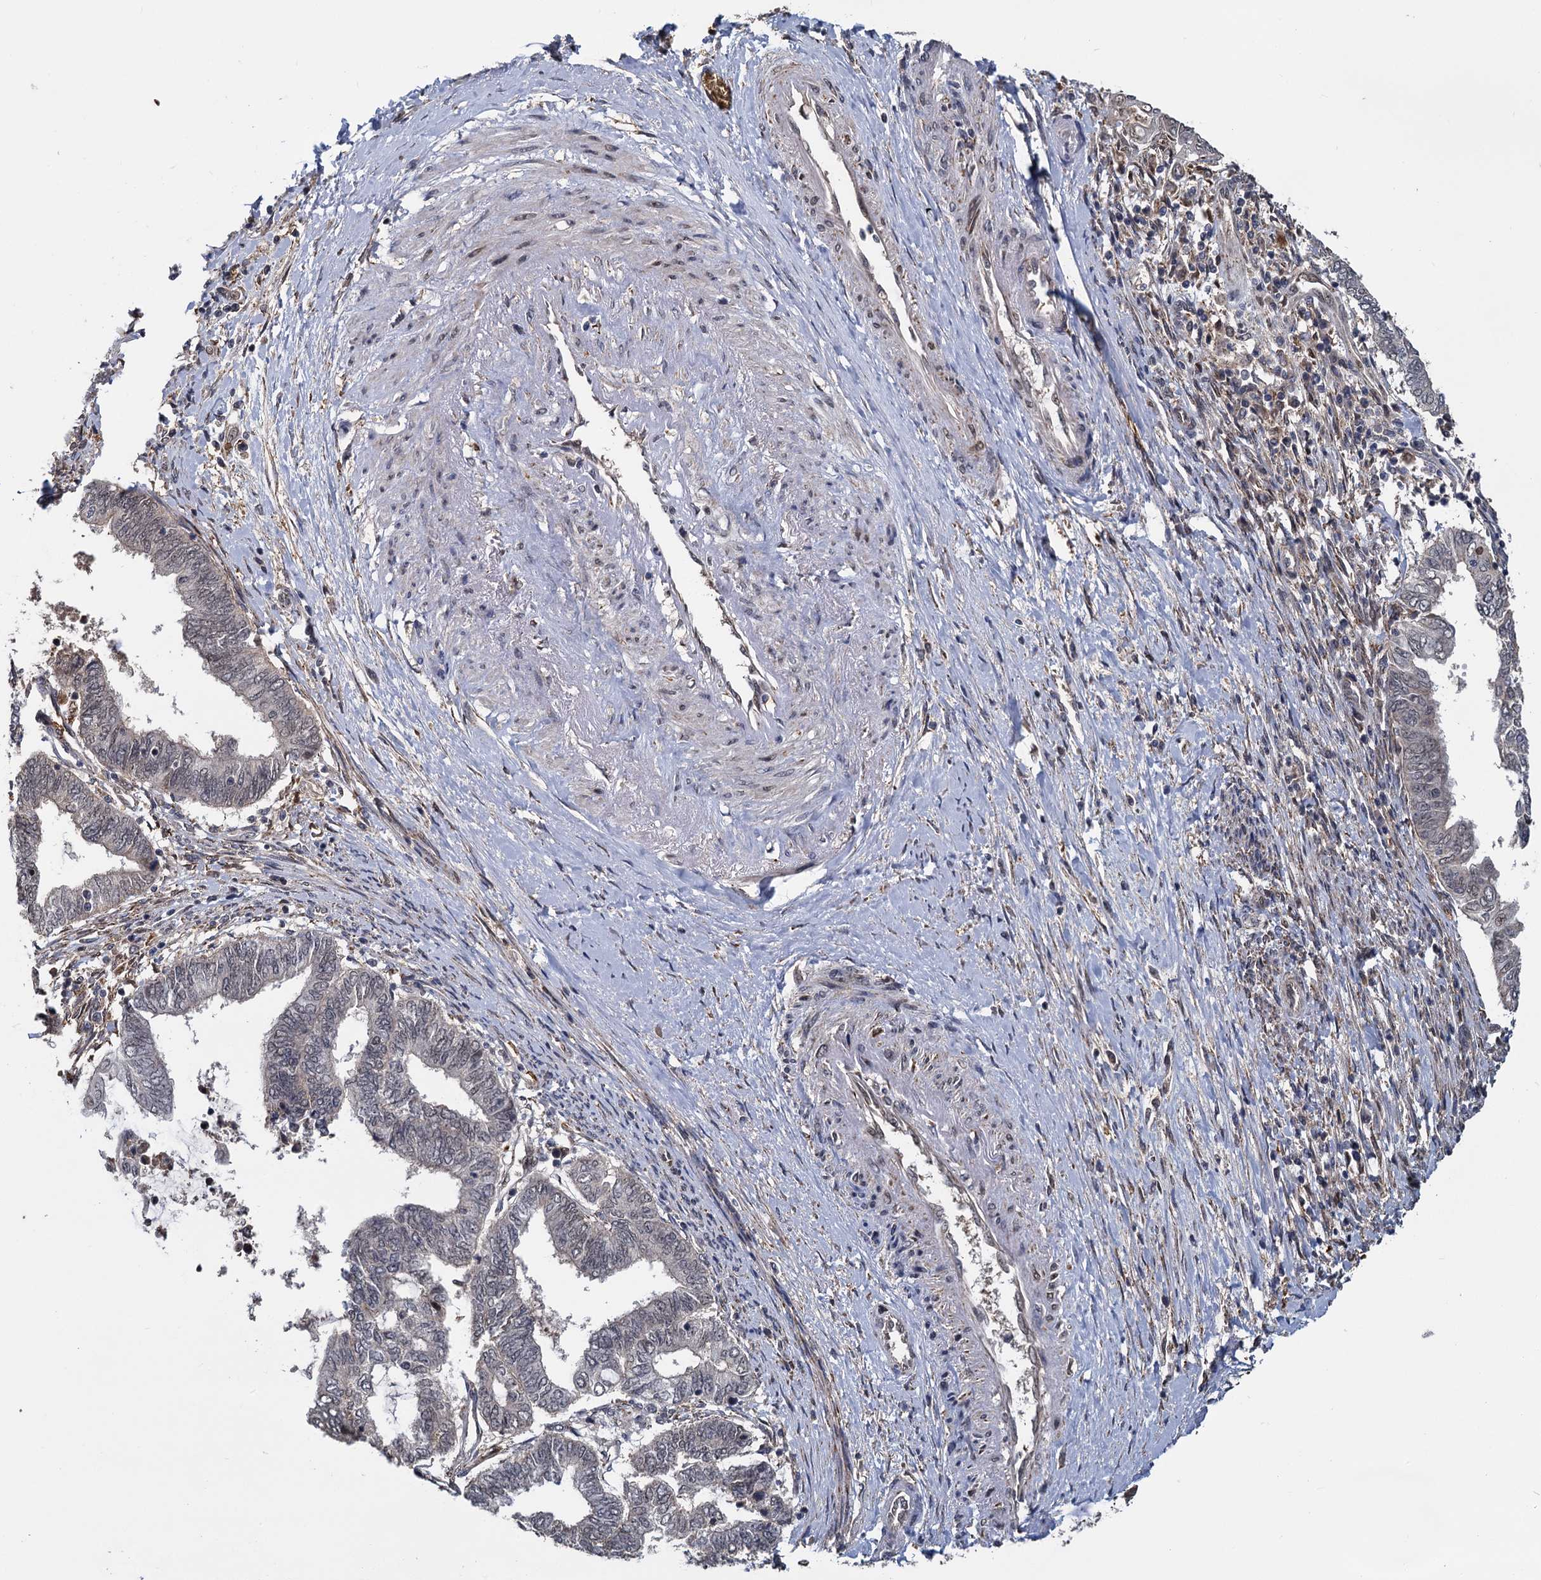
{"staining": {"intensity": "weak", "quantity": "<25%", "location": "nuclear"}, "tissue": "endometrial cancer", "cell_type": "Tumor cells", "image_type": "cancer", "snomed": [{"axis": "morphology", "description": "Adenocarcinoma, NOS"}, {"axis": "topography", "description": "Uterus"}, {"axis": "topography", "description": "Endometrium"}], "caption": "A micrograph of human endometrial adenocarcinoma is negative for staining in tumor cells. Nuclei are stained in blue.", "gene": "FANCI", "patient": {"sex": "female", "age": 70}}